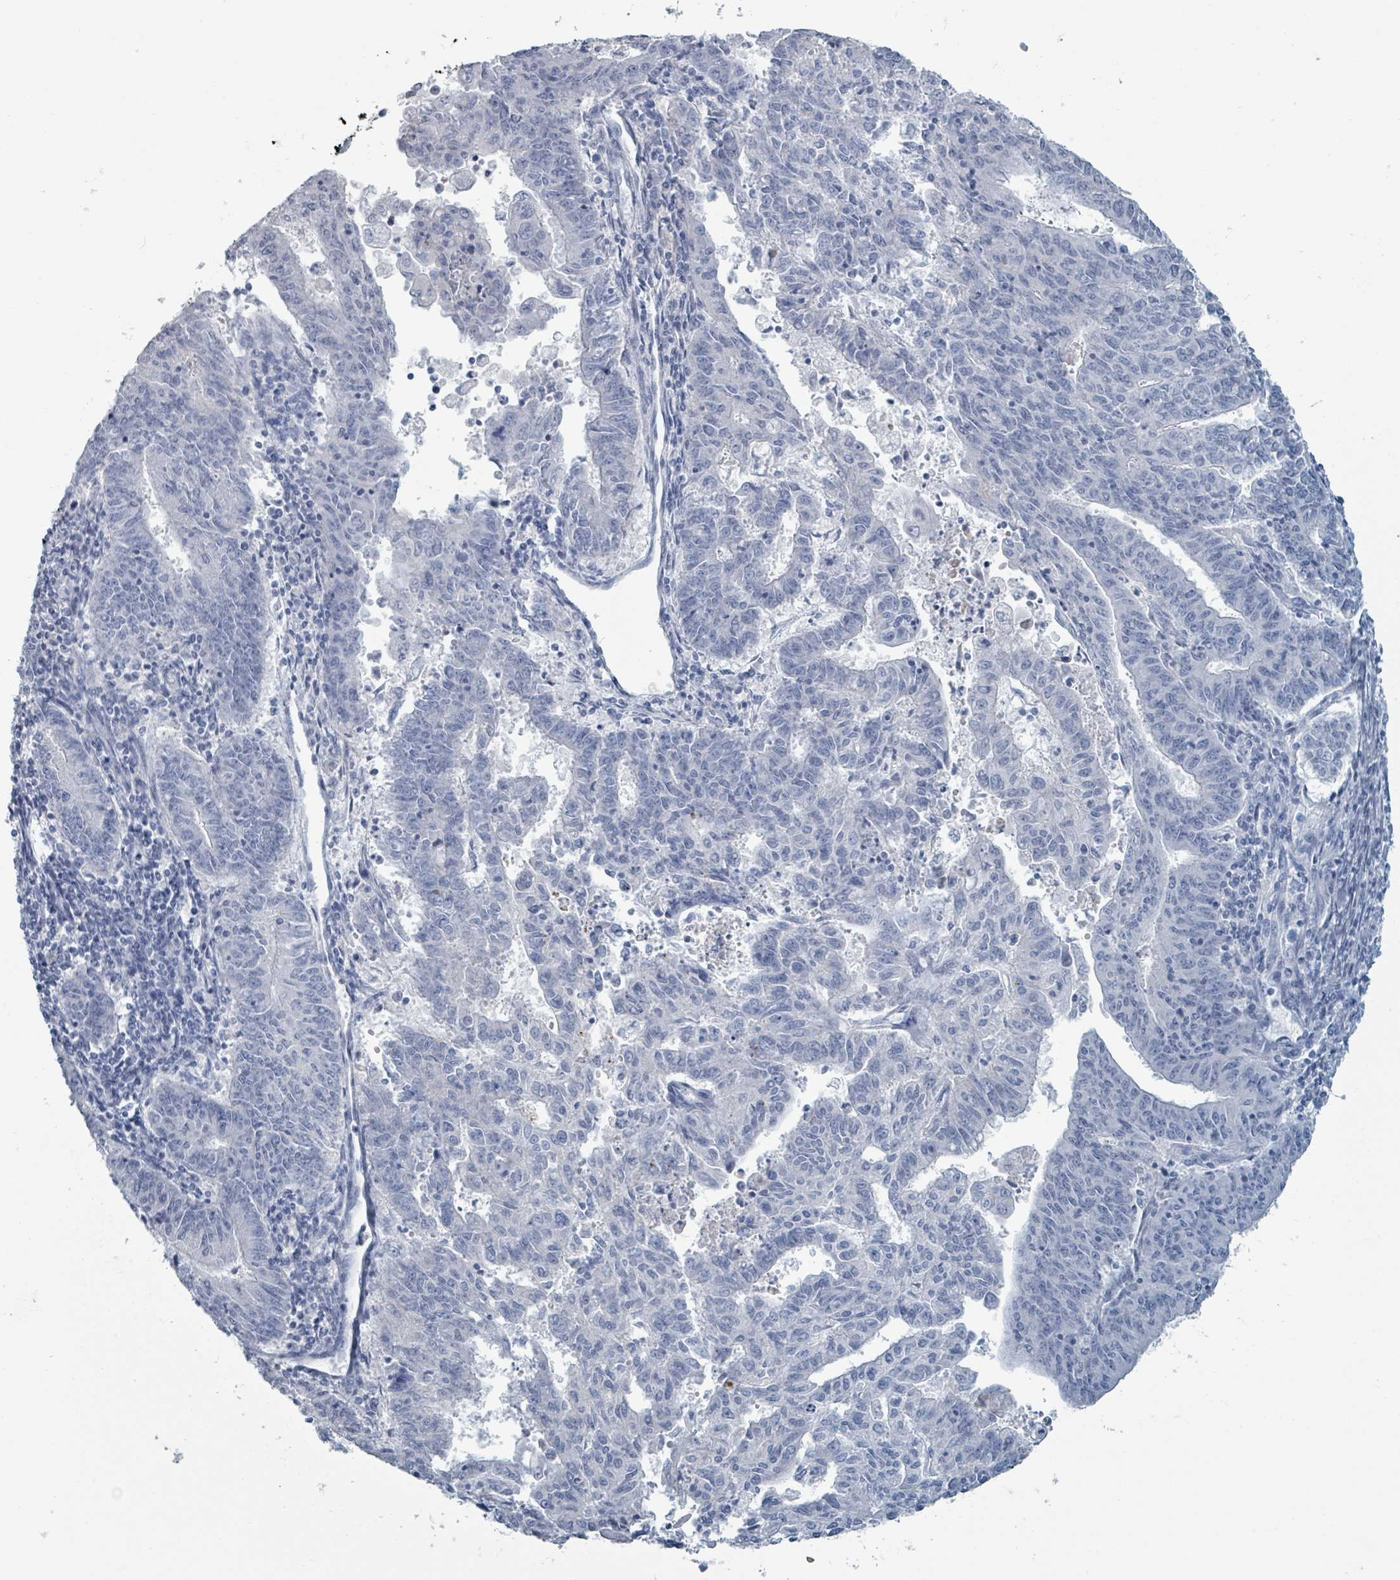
{"staining": {"intensity": "negative", "quantity": "none", "location": "none"}, "tissue": "endometrial cancer", "cell_type": "Tumor cells", "image_type": "cancer", "snomed": [{"axis": "morphology", "description": "Adenocarcinoma, NOS"}, {"axis": "topography", "description": "Endometrium"}], "caption": "There is no significant staining in tumor cells of endometrial cancer (adenocarcinoma).", "gene": "HEATR5A", "patient": {"sex": "female", "age": 59}}